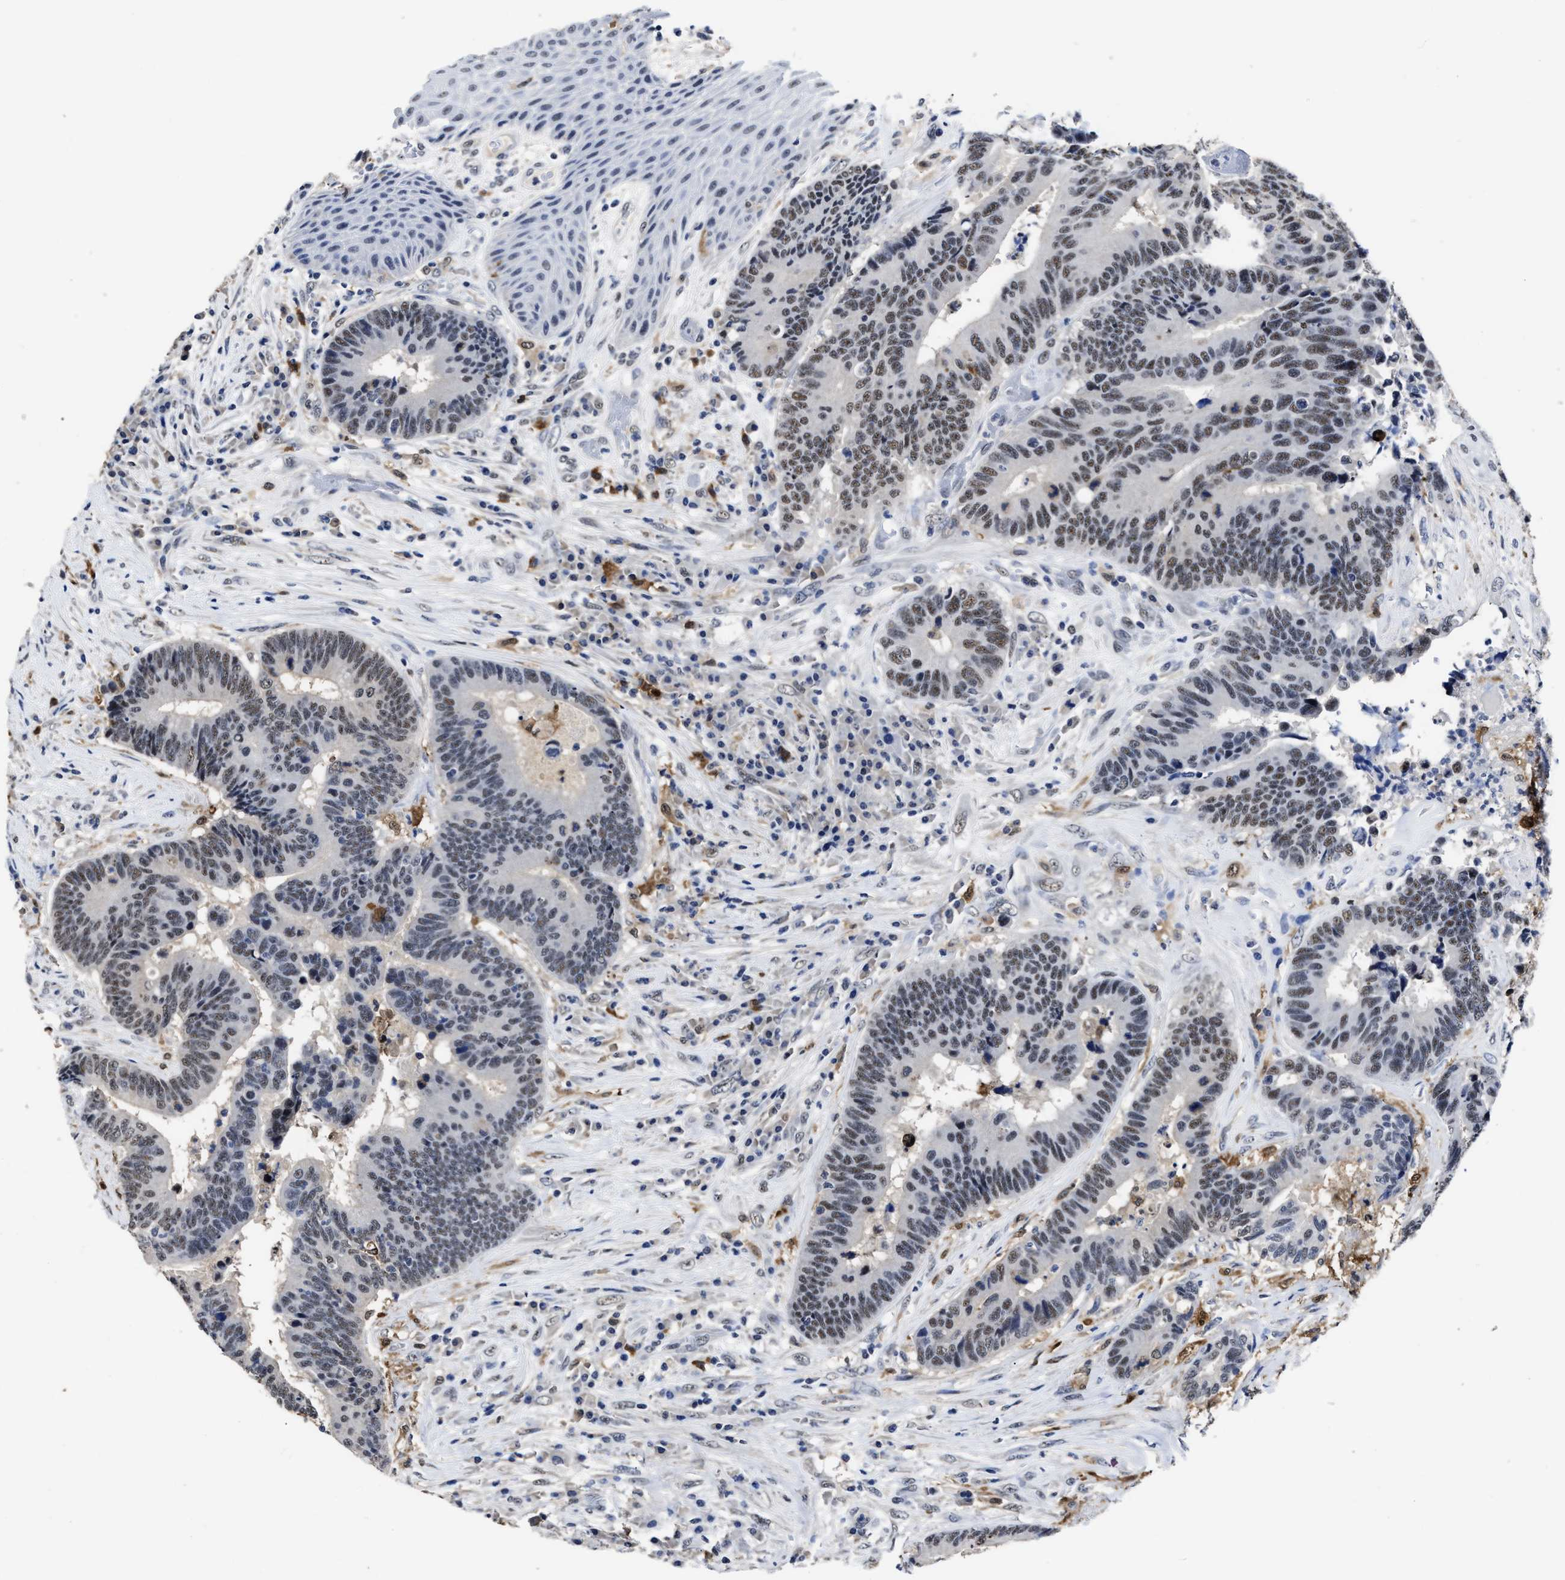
{"staining": {"intensity": "weak", "quantity": "25%-75%", "location": "nuclear"}, "tissue": "colorectal cancer", "cell_type": "Tumor cells", "image_type": "cancer", "snomed": [{"axis": "morphology", "description": "Adenocarcinoma, NOS"}, {"axis": "topography", "description": "Rectum"}, {"axis": "topography", "description": "Anal"}], "caption": "A micrograph showing weak nuclear positivity in approximately 25%-75% of tumor cells in colorectal cancer, as visualized by brown immunohistochemical staining.", "gene": "PRPF4B", "patient": {"sex": "female", "age": 89}}